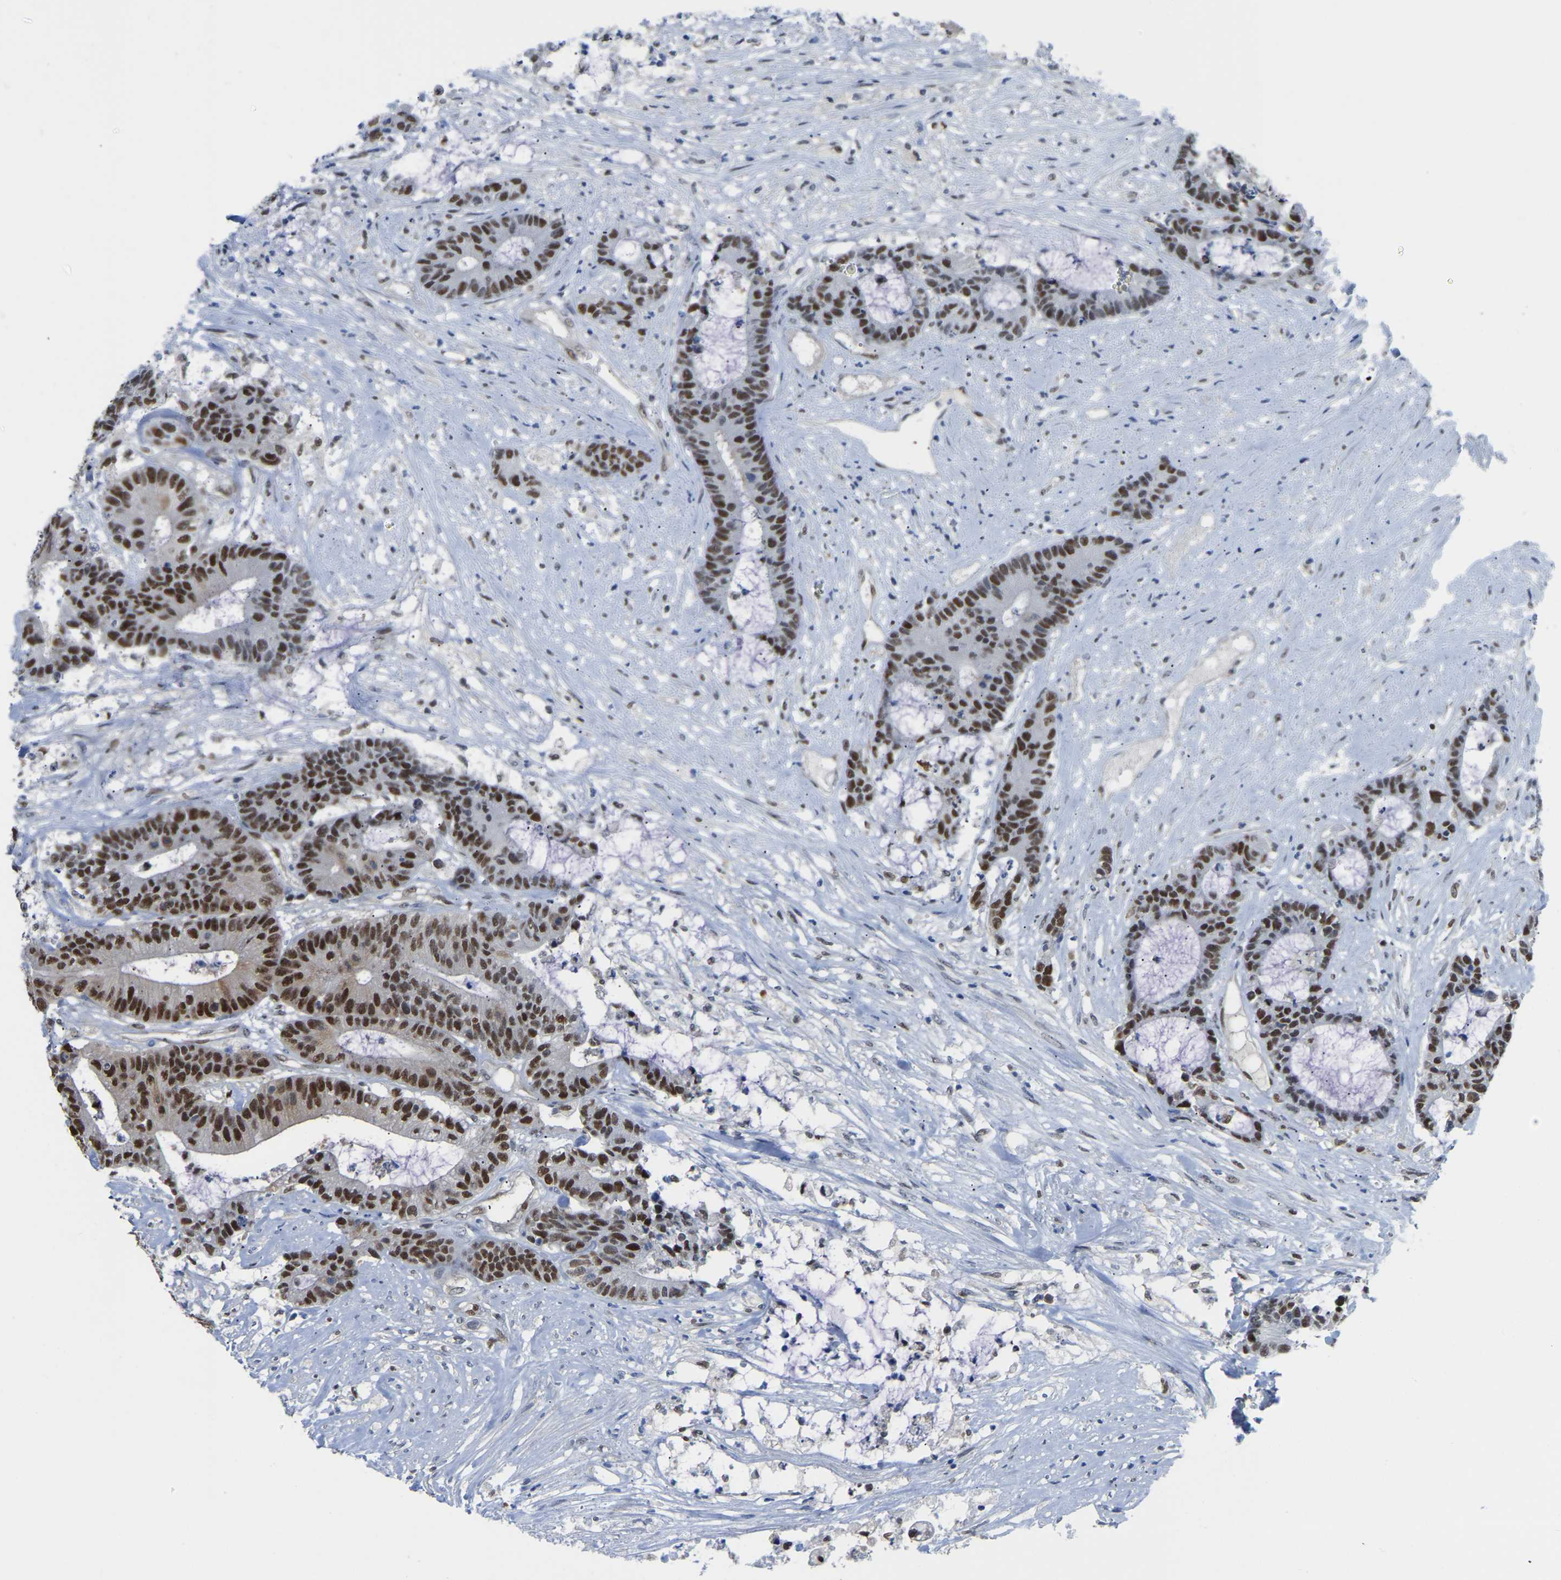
{"staining": {"intensity": "strong", "quantity": "25%-75%", "location": "nuclear"}, "tissue": "colorectal cancer", "cell_type": "Tumor cells", "image_type": "cancer", "snomed": [{"axis": "morphology", "description": "Adenocarcinoma, NOS"}, {"axis": "topography", "description": "Colon"}], "caption": "Protein staining of colorectal cancer tissue displays strong nuclear staining in approximately 25%-75% of tumor cells. (DAB (3,3'-diaminobenzidine) = brown stain, brightfield microscopy at high magnification).", "gene": "KLRG2", "patient": {"sex": "female", "age": 84}}